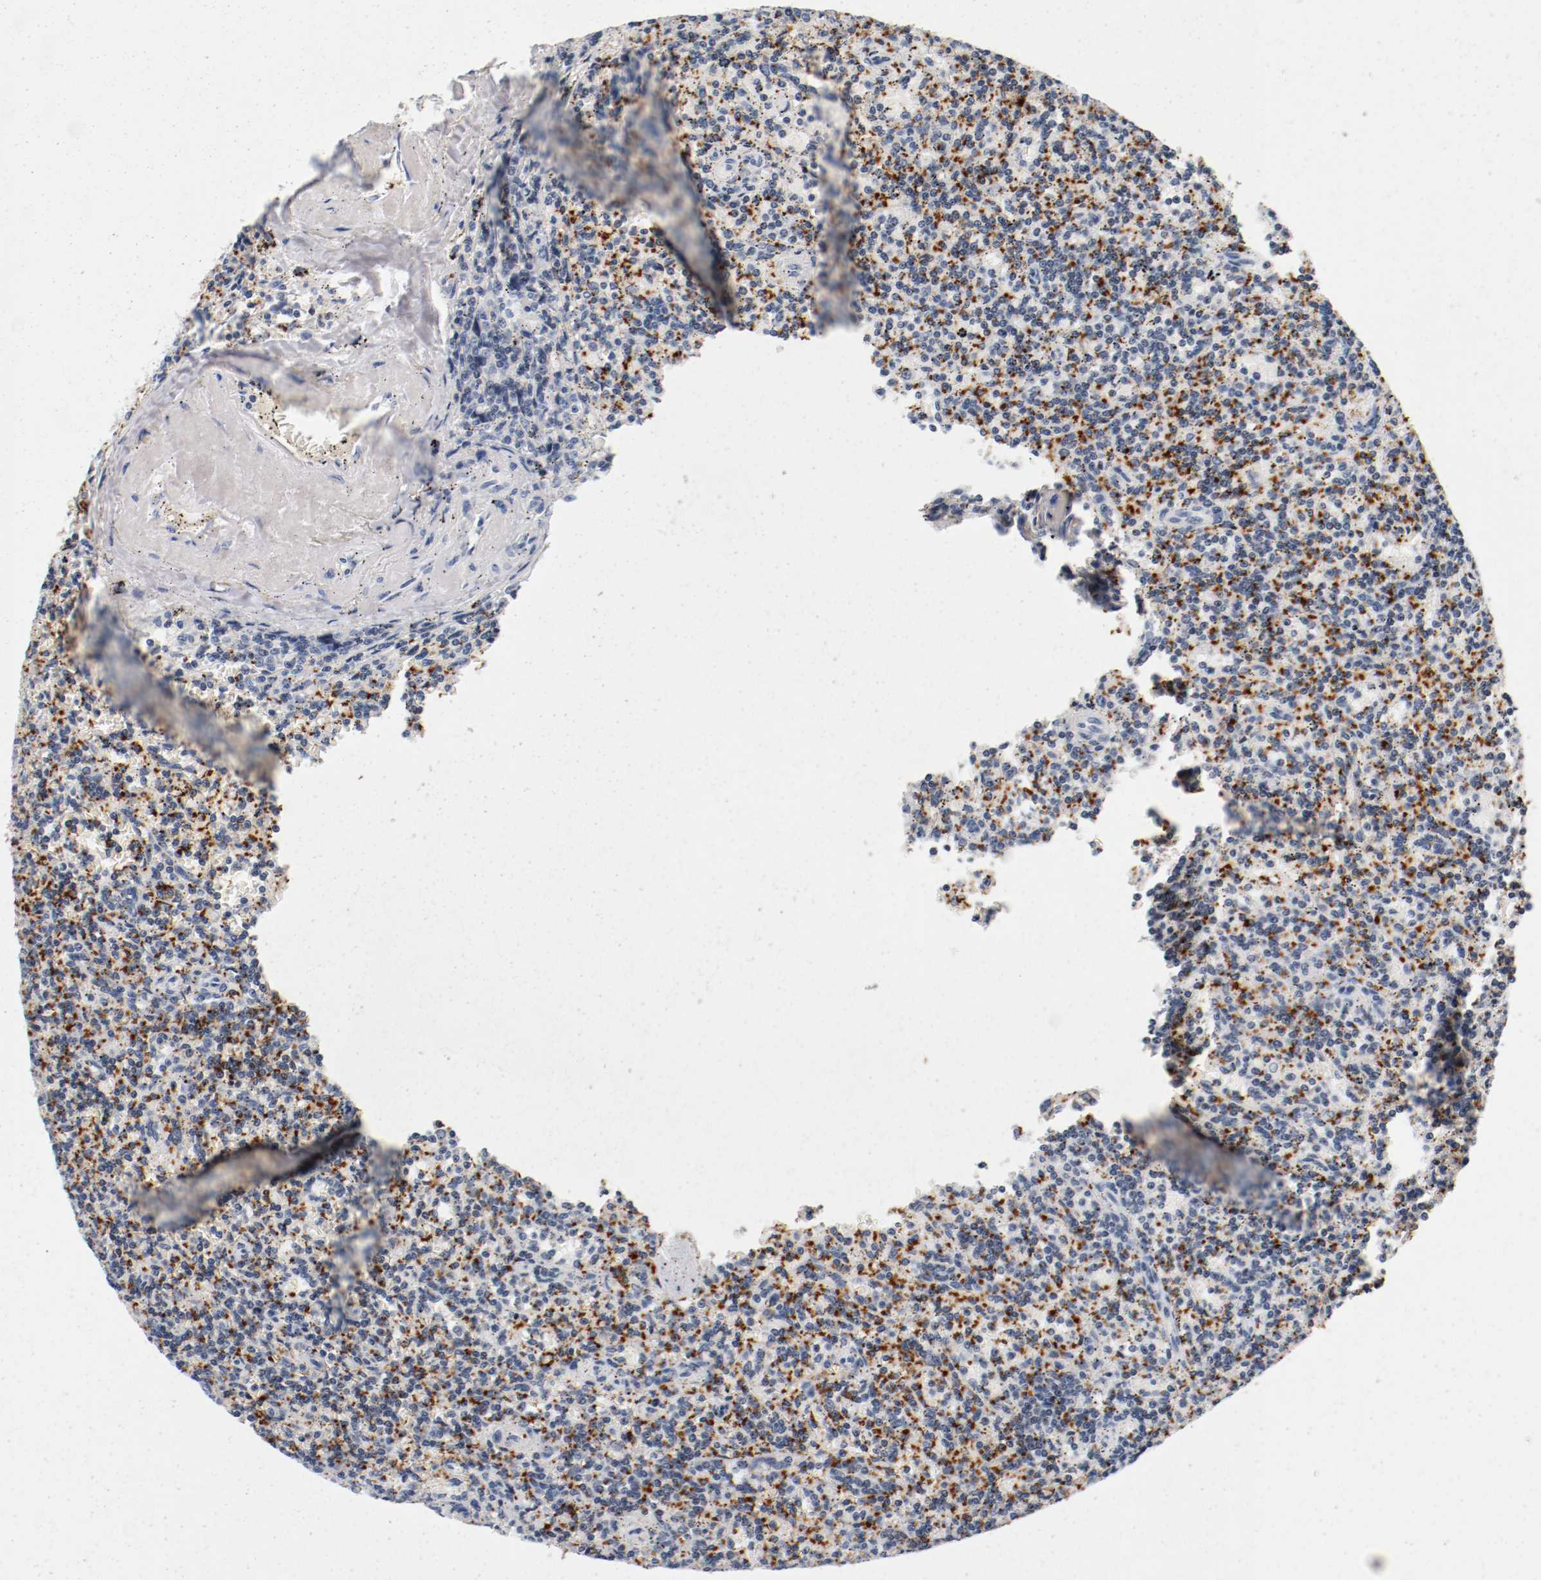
{"staining": {"intensity": "negative", "quantity": "none", "location": "none"}, "tissue": "lymphoma", "cell_type": "Tumor cells", "image_type": "cancer", "snomed": [{"axis": "morphology", "description": "Malignant lymphoma, non-Hodgkin's type, Low grade"}, {"axis": "topography", "description": "Spleen"}], "caption": "High power microscopy photomicrograph of an immunohistochemistry histopathology image of malignant lymphoma, non-Hodgkin's type (low-grade), revealing no significant staining in tumor cells.", "gene": "PIM1", "patient": {"sex": "male", "age": 73}}